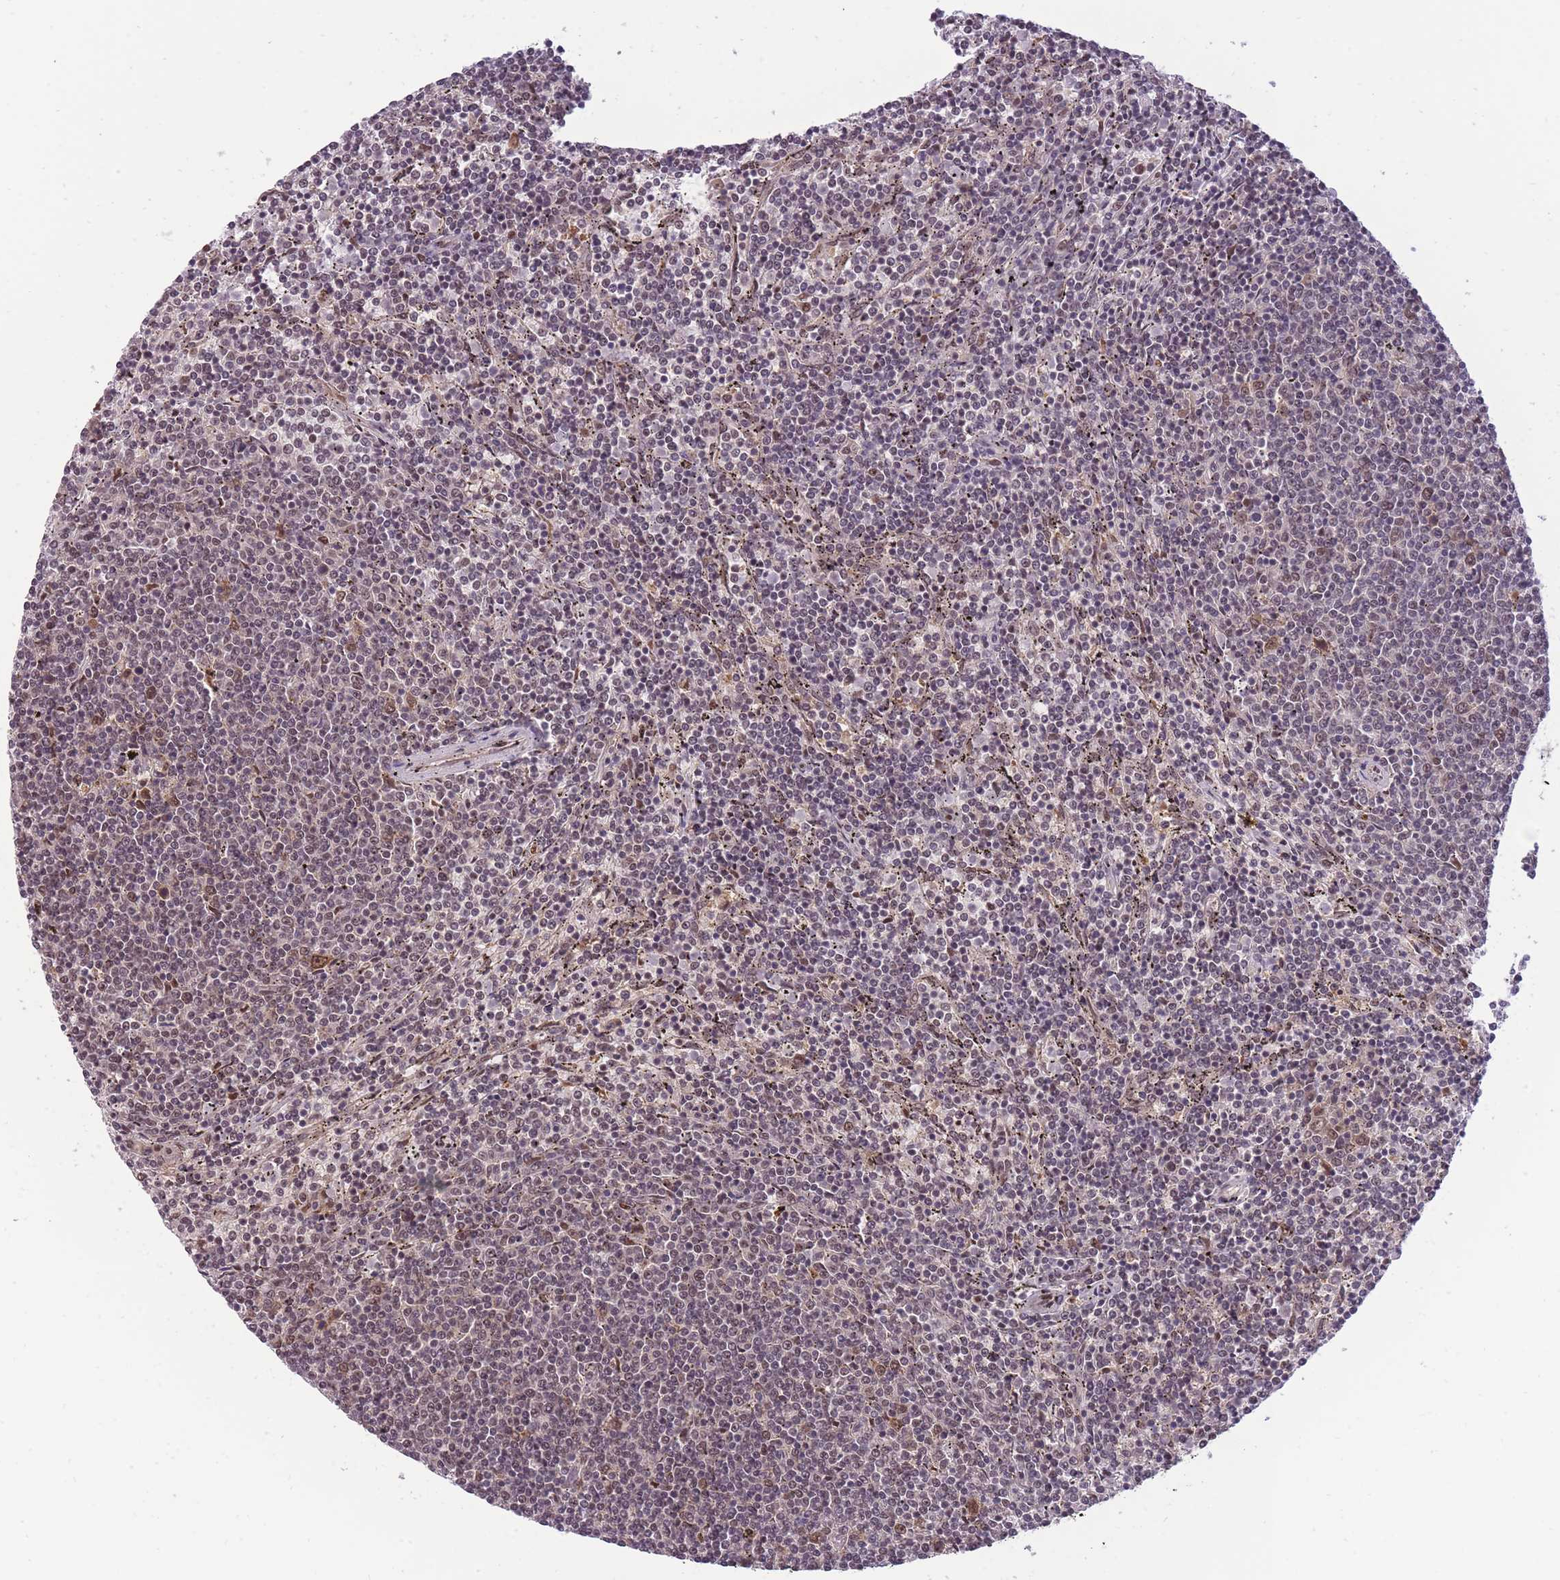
{"staining": {"intensity": "weak", "quantity": "25%-75%", "location": "nuclear"}, "tissue": "lymphoma", "cell_type": "Tumor cells", "image_type": "cancer", "snomed": [{"axis": "morphology", "description": "Malignant lymphoma, non-Hodgkin's type, Low grade"}, {"axis": "topography", "description": "Spleen"}], "caption": "Tumor cells exhibit weak nuclear staining in about 25%-75% of cells in lymphoma.", "gene": "CDIP1", "patient": {"sex": "female", "age": 50}}